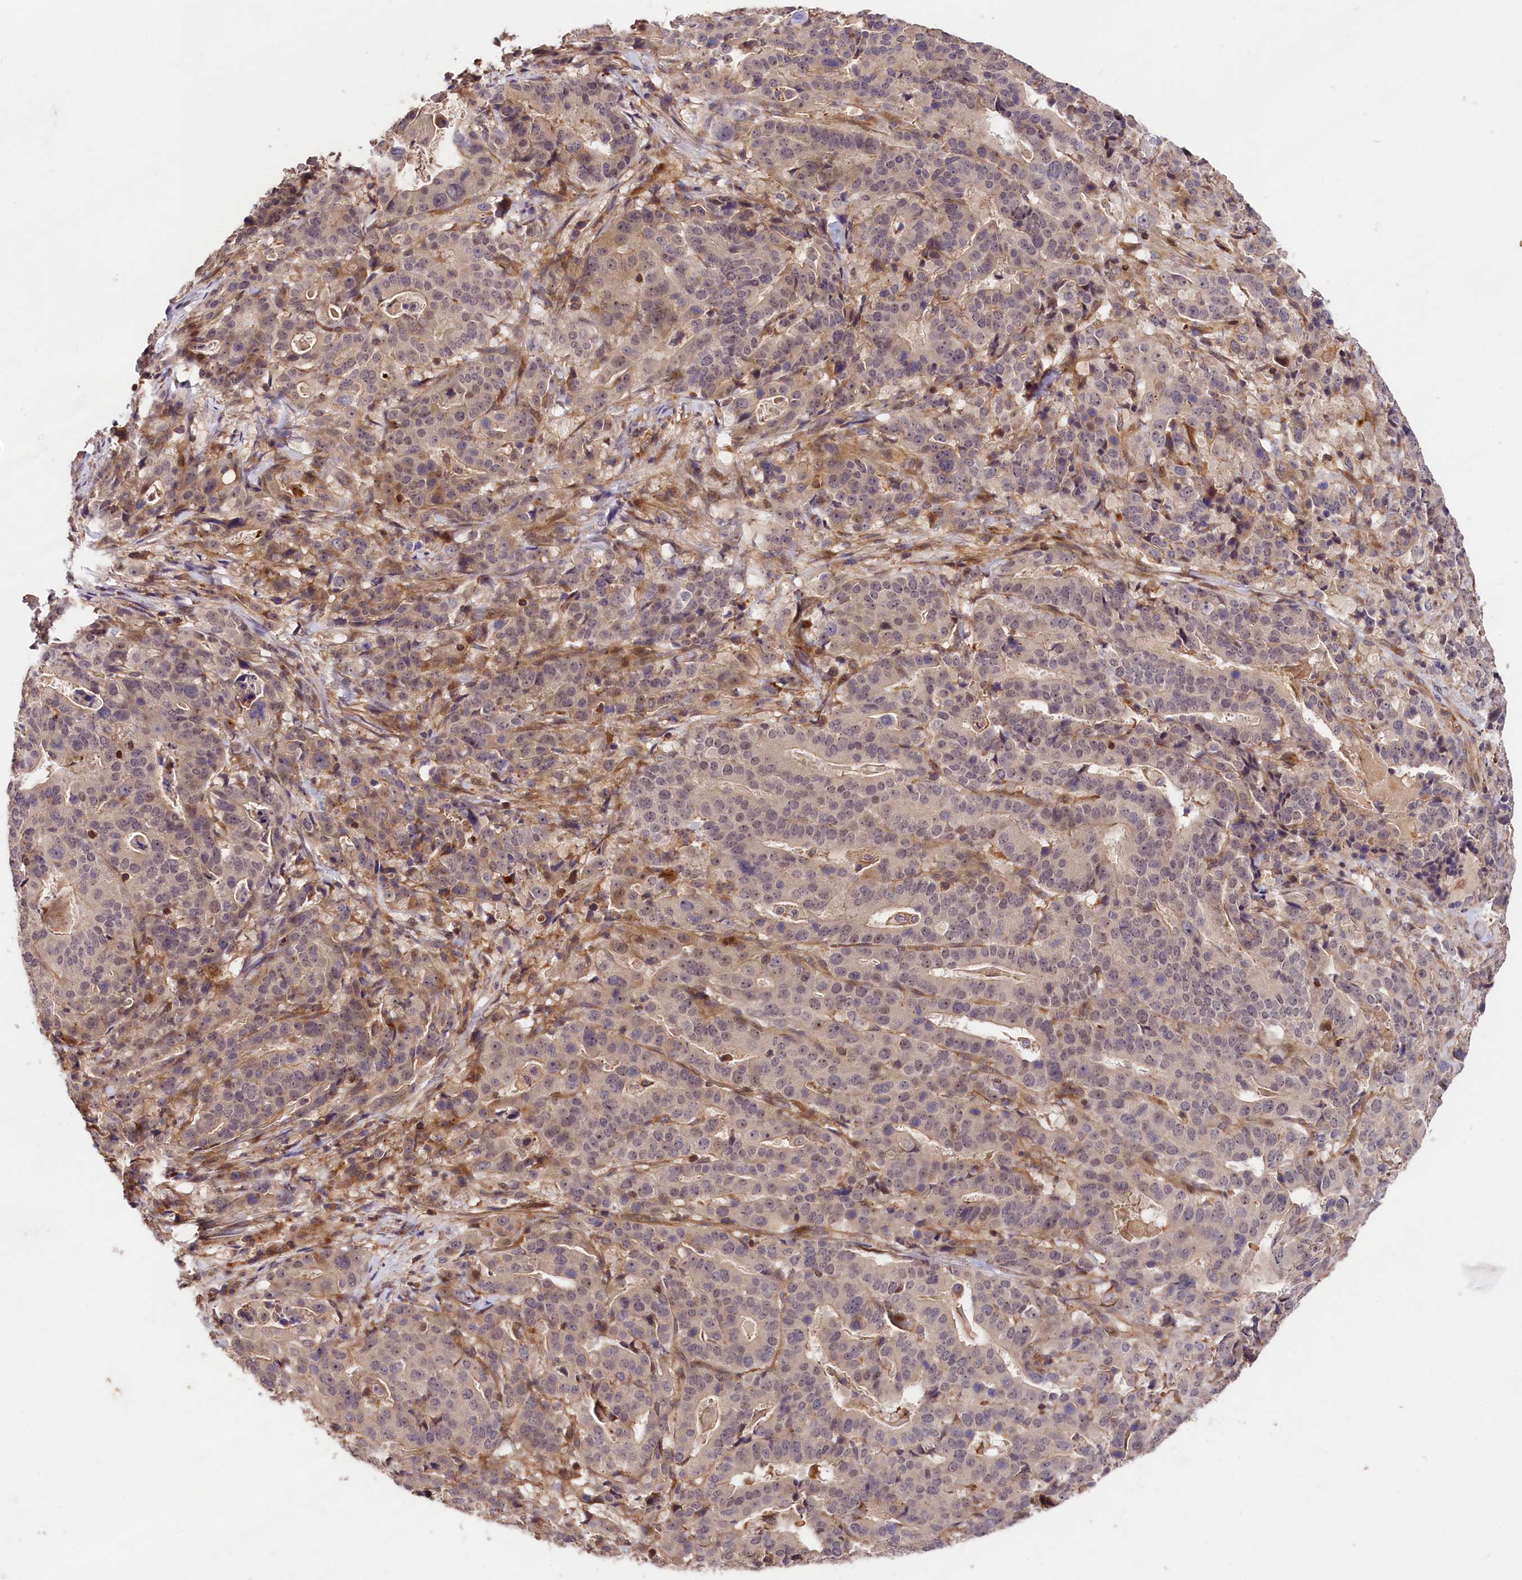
{"staining": {"intensity": "weak", "quantity": "<25%", "location": "nuclear"}, "tissue": "stomach cancer", "cell_type": "Tumor cells", "image_type": "cancer", "snomed": [{"axis": "morphology", "description": "Adenocarcinoma, NOS"}, {"axis": "topography", "description": "Stomach"}], "caption": "Immunohistochemistry of human stomach cancer demonstrates no positivity in tumor cells.", "gene": "CACNA1H", "patient": {"sex": "male", "age": 48}}